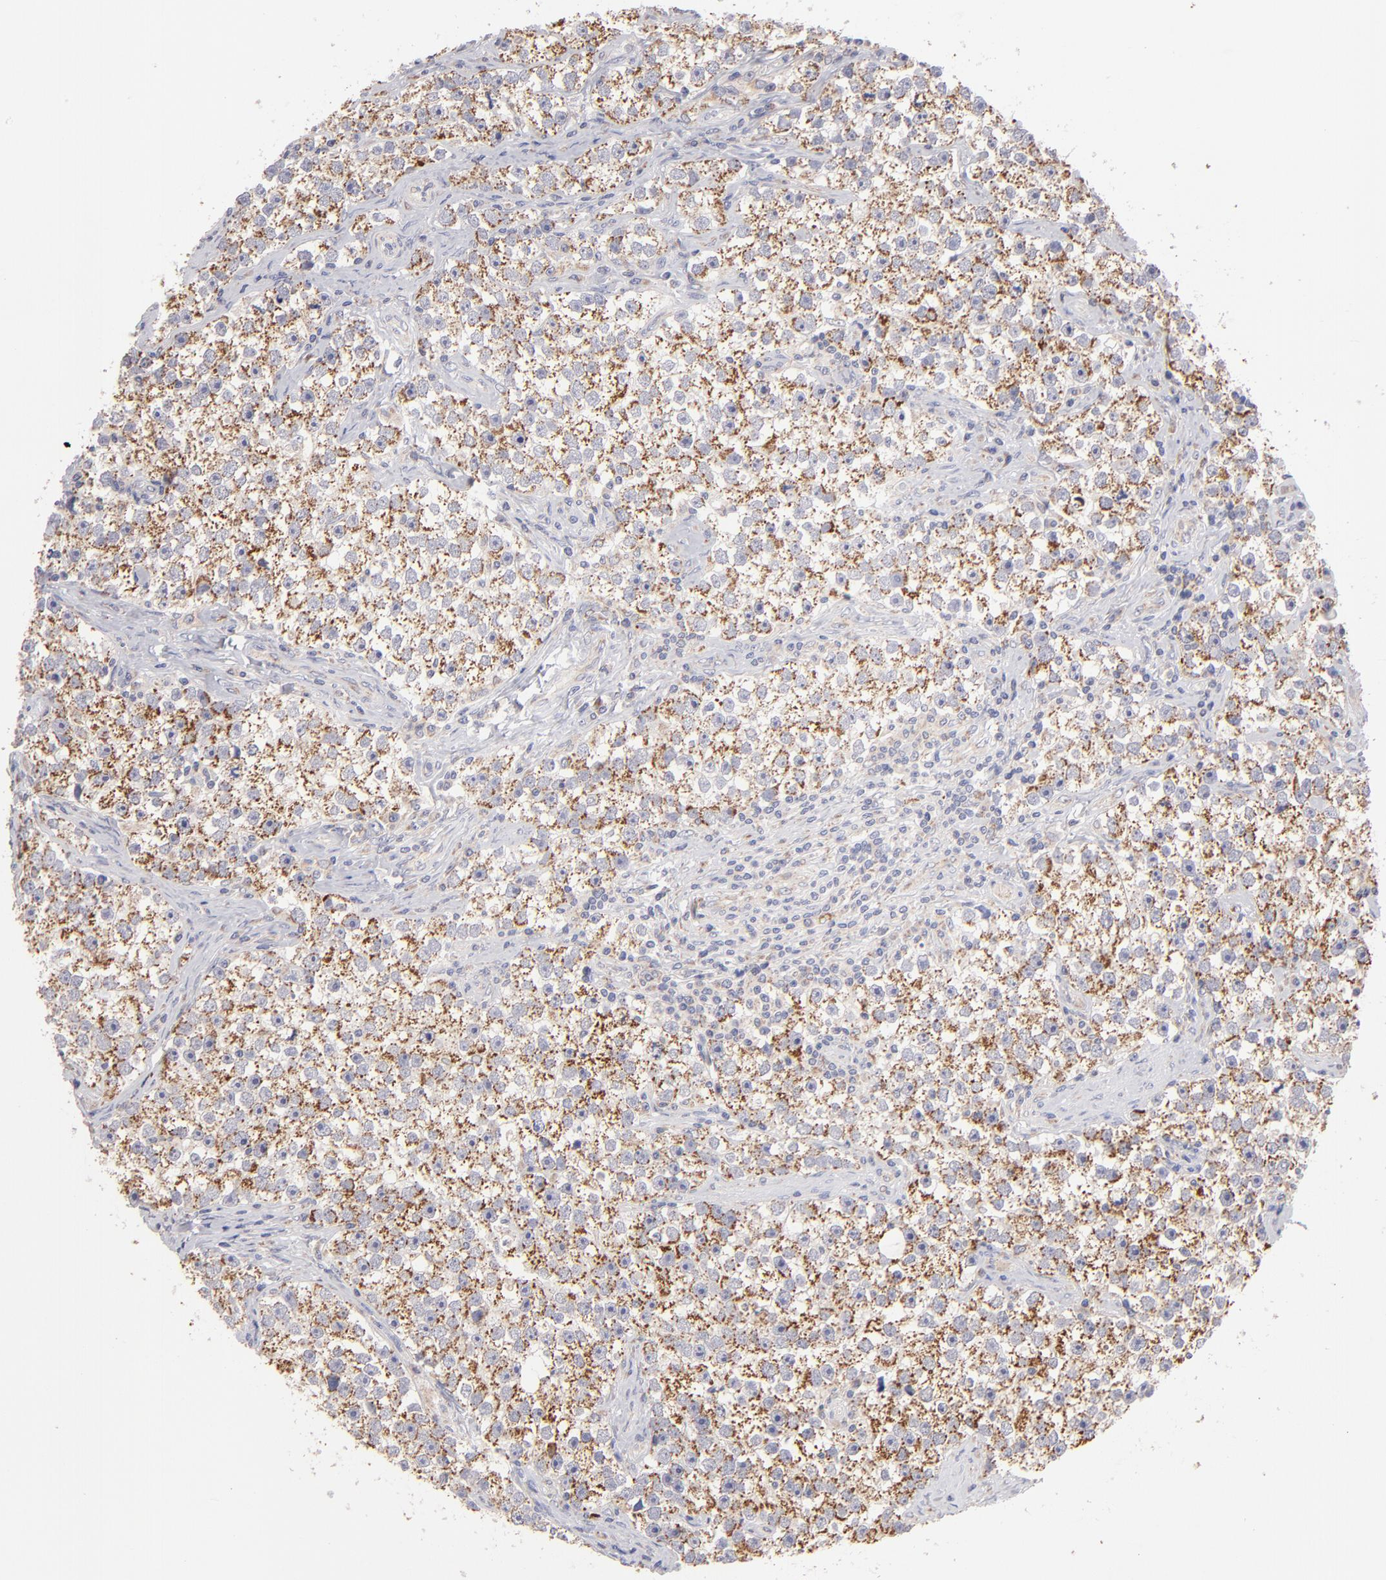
{"staining": {"intensity": "moderate", "quantity": ">75%", "location": "cytoplasmic/membranous"}, "tissue": "testis cancer", "cell_type": "Tumor cells", "image_type": "cancer", "snomed": [{"axis": "morphology", "description": "Seminoma, NOS"}, {"axis": "topography", "description": "Testis"}], "caption": "An immunohistochemistry image of neoplastic tissue is shown. Protein staining in brown shows moderate cytoplasmic/membranous positivity in testis cancer within tumor cells.", "gene": "HCCS", "patient": {"sex": "male", "age": 32}}